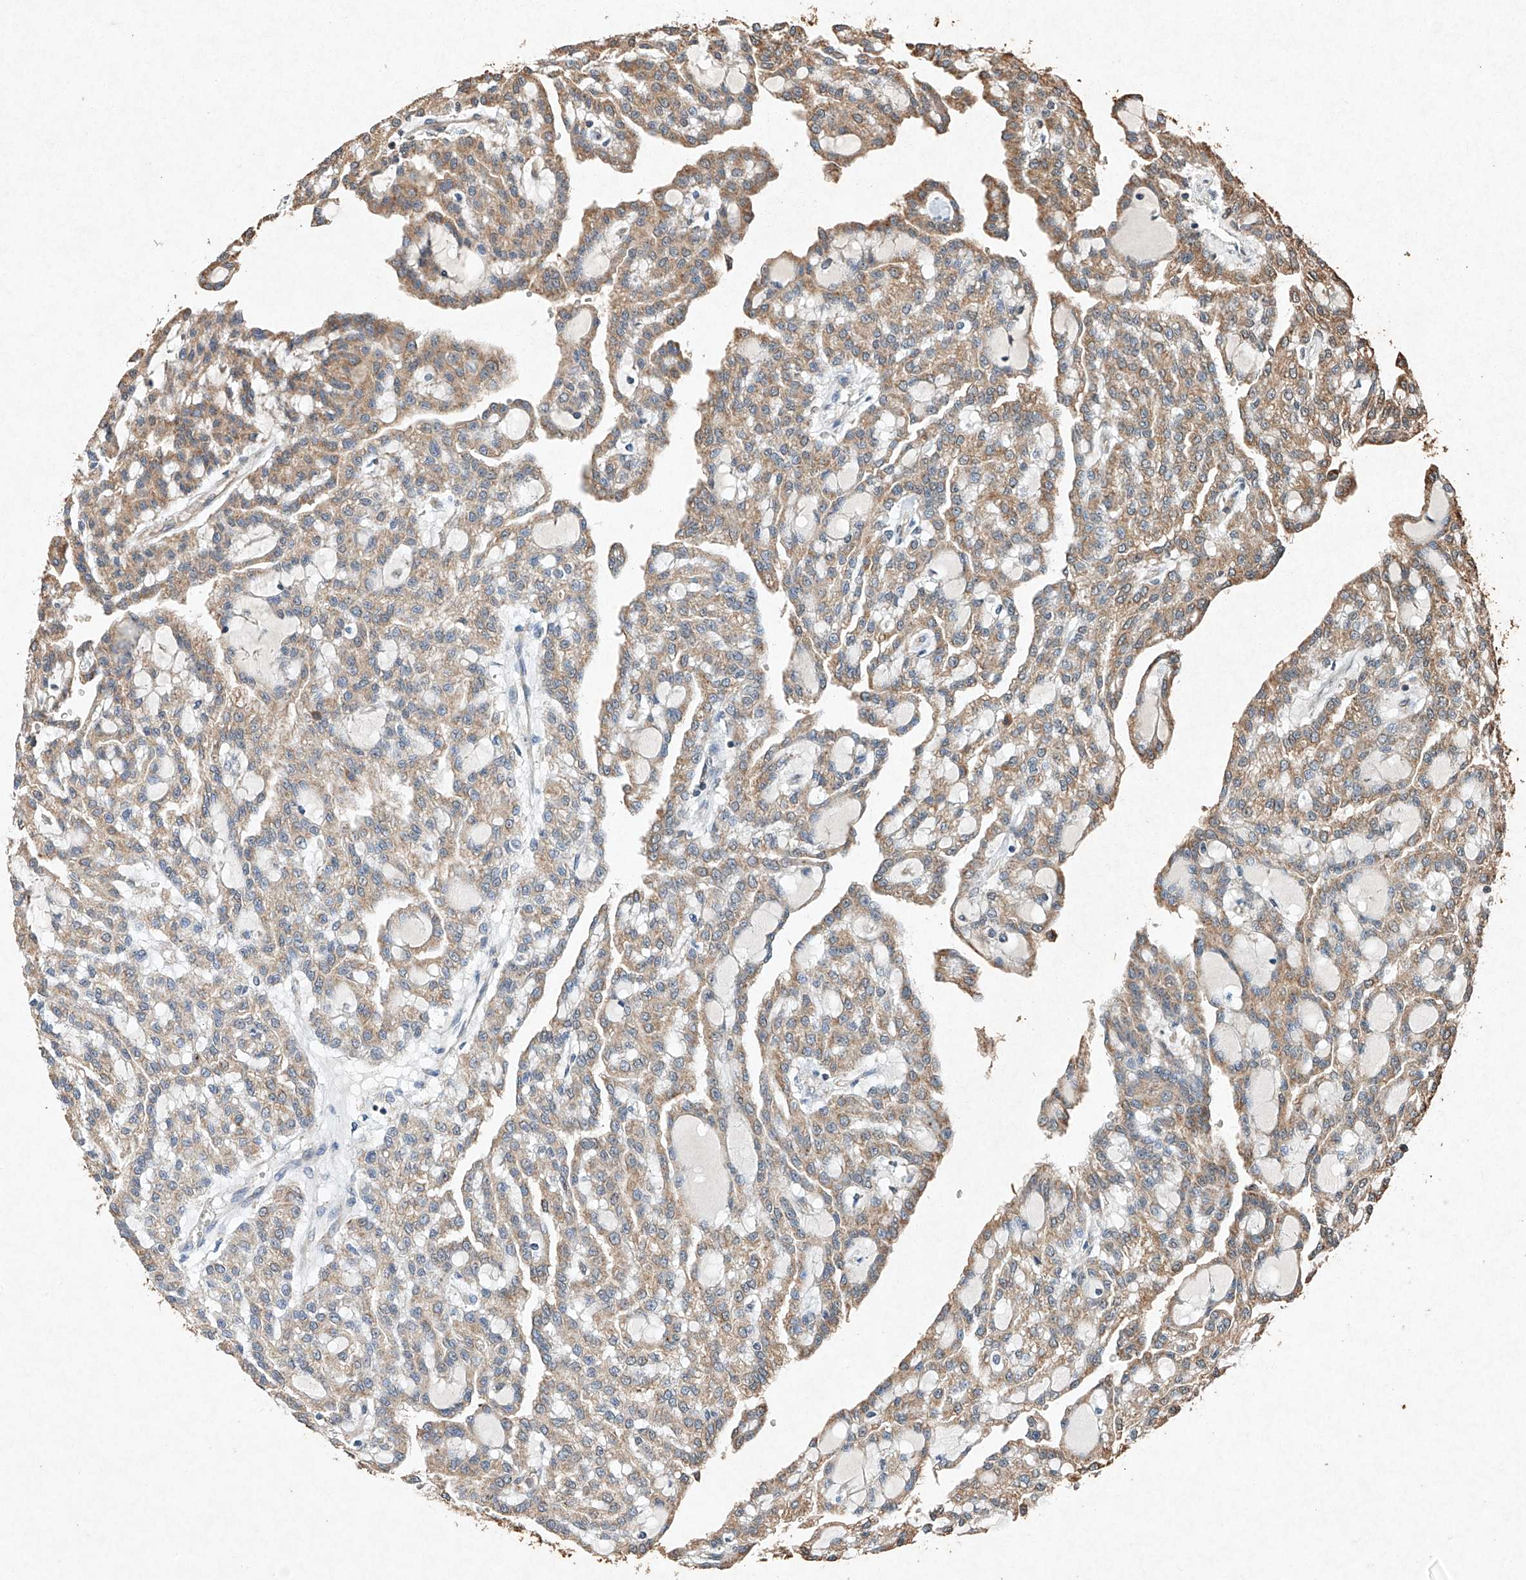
{"staining": {"intensity": "weak", "quantity": ">75%", "location": "cytoplasmic/membranous"}, "tissue": "renal cancer", "cell_type": "Tumor cells", "image_type": "cancer", "snomed": [{"axis": "morphology", "description": "Adenocarcinoma, NOS"}, {"axis": "topography", "description": "Kidney"}], "caption": "DAB (3,3'-diaminobenzidine) immunohistochemical staining of human renal cancer (adenocarcinoma) shows weak cytoplasmic/membranous protein staining in approximately >75% of tumor cells.", "gene": "STK3", "patient": {"sex": "male", "age": 63}}